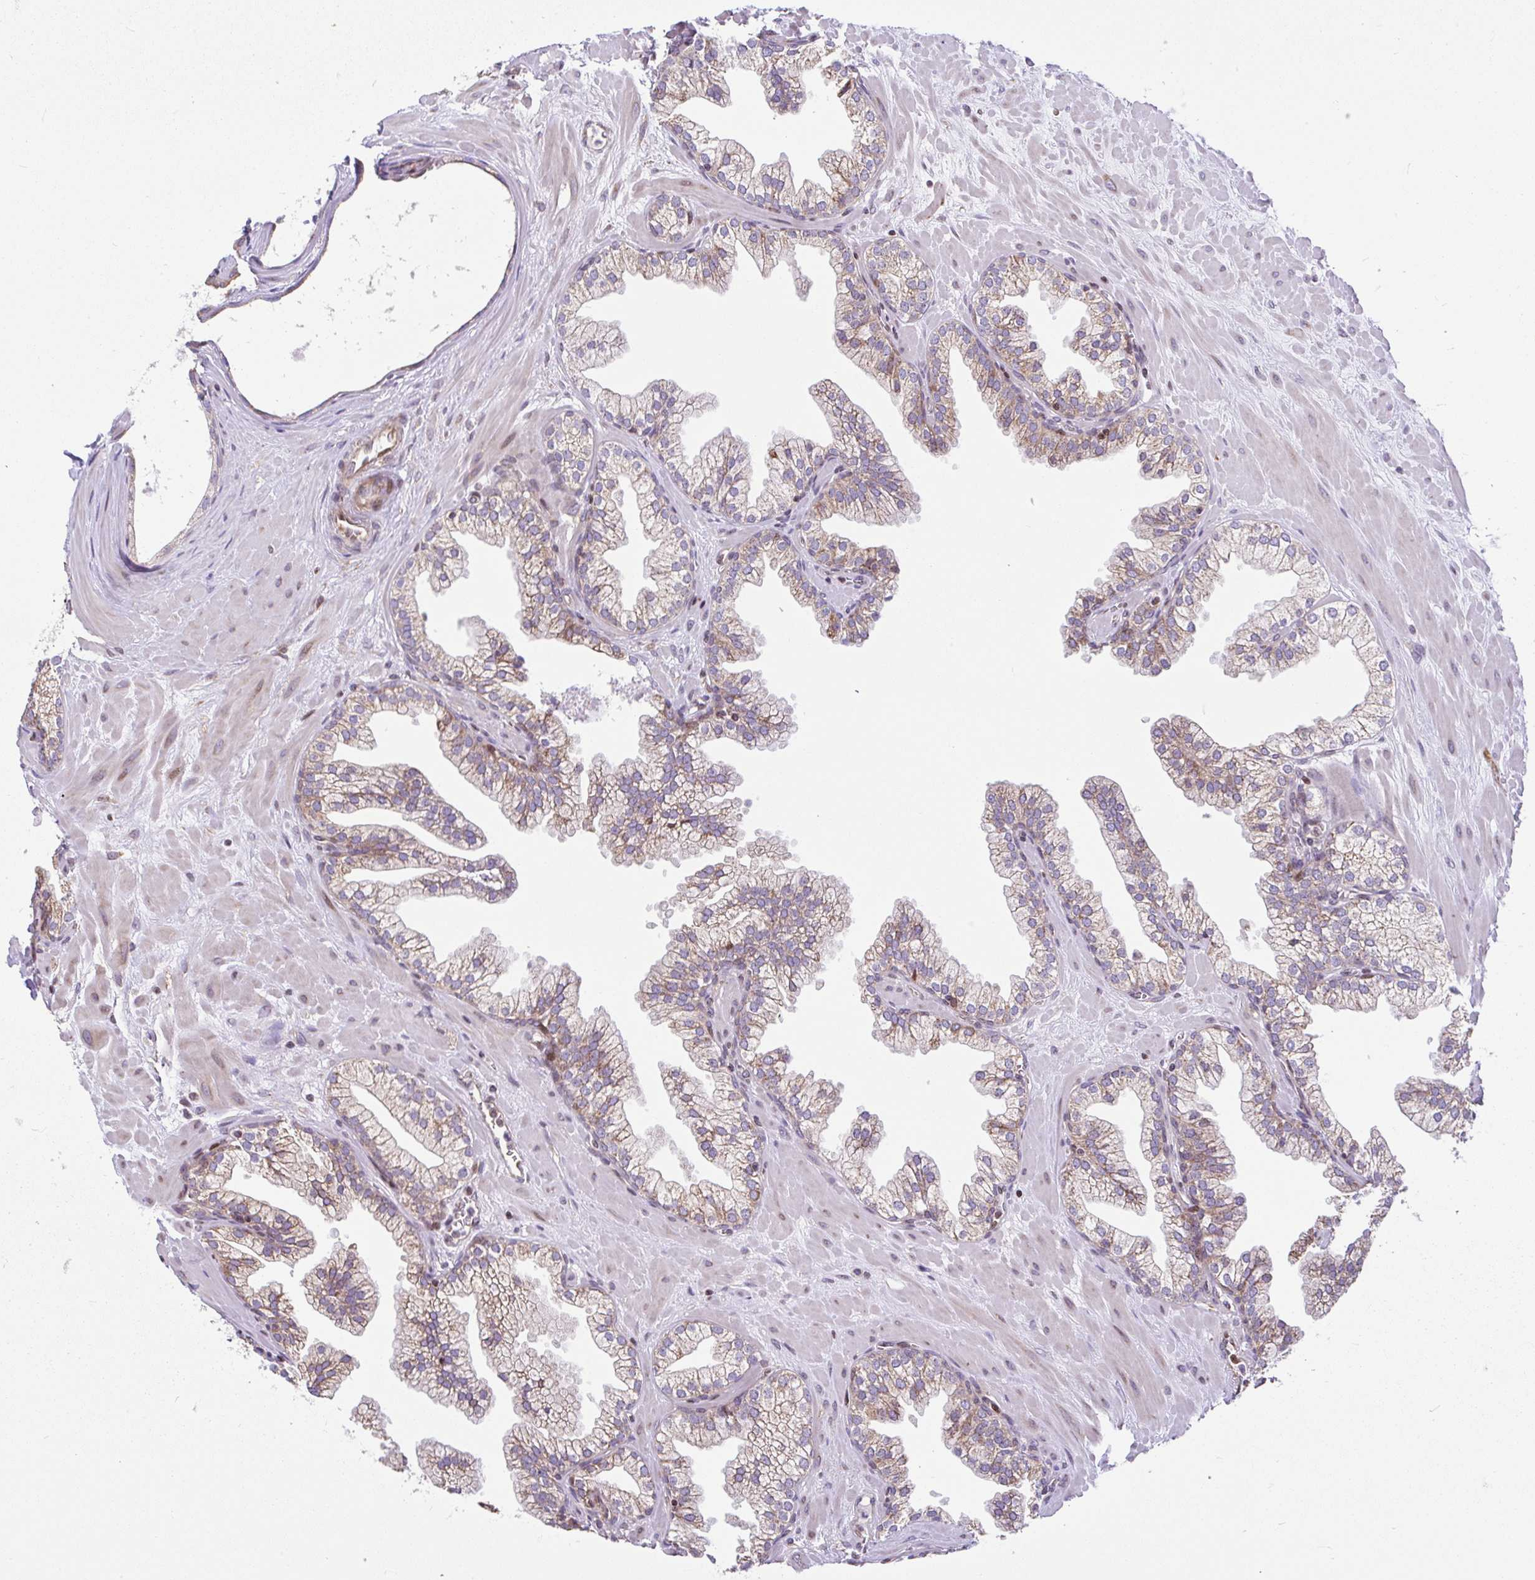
{"staining": {"intensity": "moderate", "quantity": "25%-75%", "location": "cytoplasmic/membranous"}, "tissue": "prostate", "cell_type": "Glandular cells", "image_type": "normal", "snomed": [{"axis": "morphology", "description": "Normal tissue, NOS"}, {"axis": "topography", "description": "Prostate"}, {"axis": "topography", "description": "Peripheral nerve tissue"}], "caption": "Immunohistochemistry (IHC) staining of normal prostate, which shows medium levels of moderate cytoplasmic/membranous staining in approximately 25%-75% of glandular cells indicating moderate cytoplasmic/membranous protein staining. The staining was performed using DAB (brown) for protein detection and nuclei were counterstained in hematoxylin (blue).", "gene": "FIGNL1", "patient": {"sex": "male", "age": 61}}